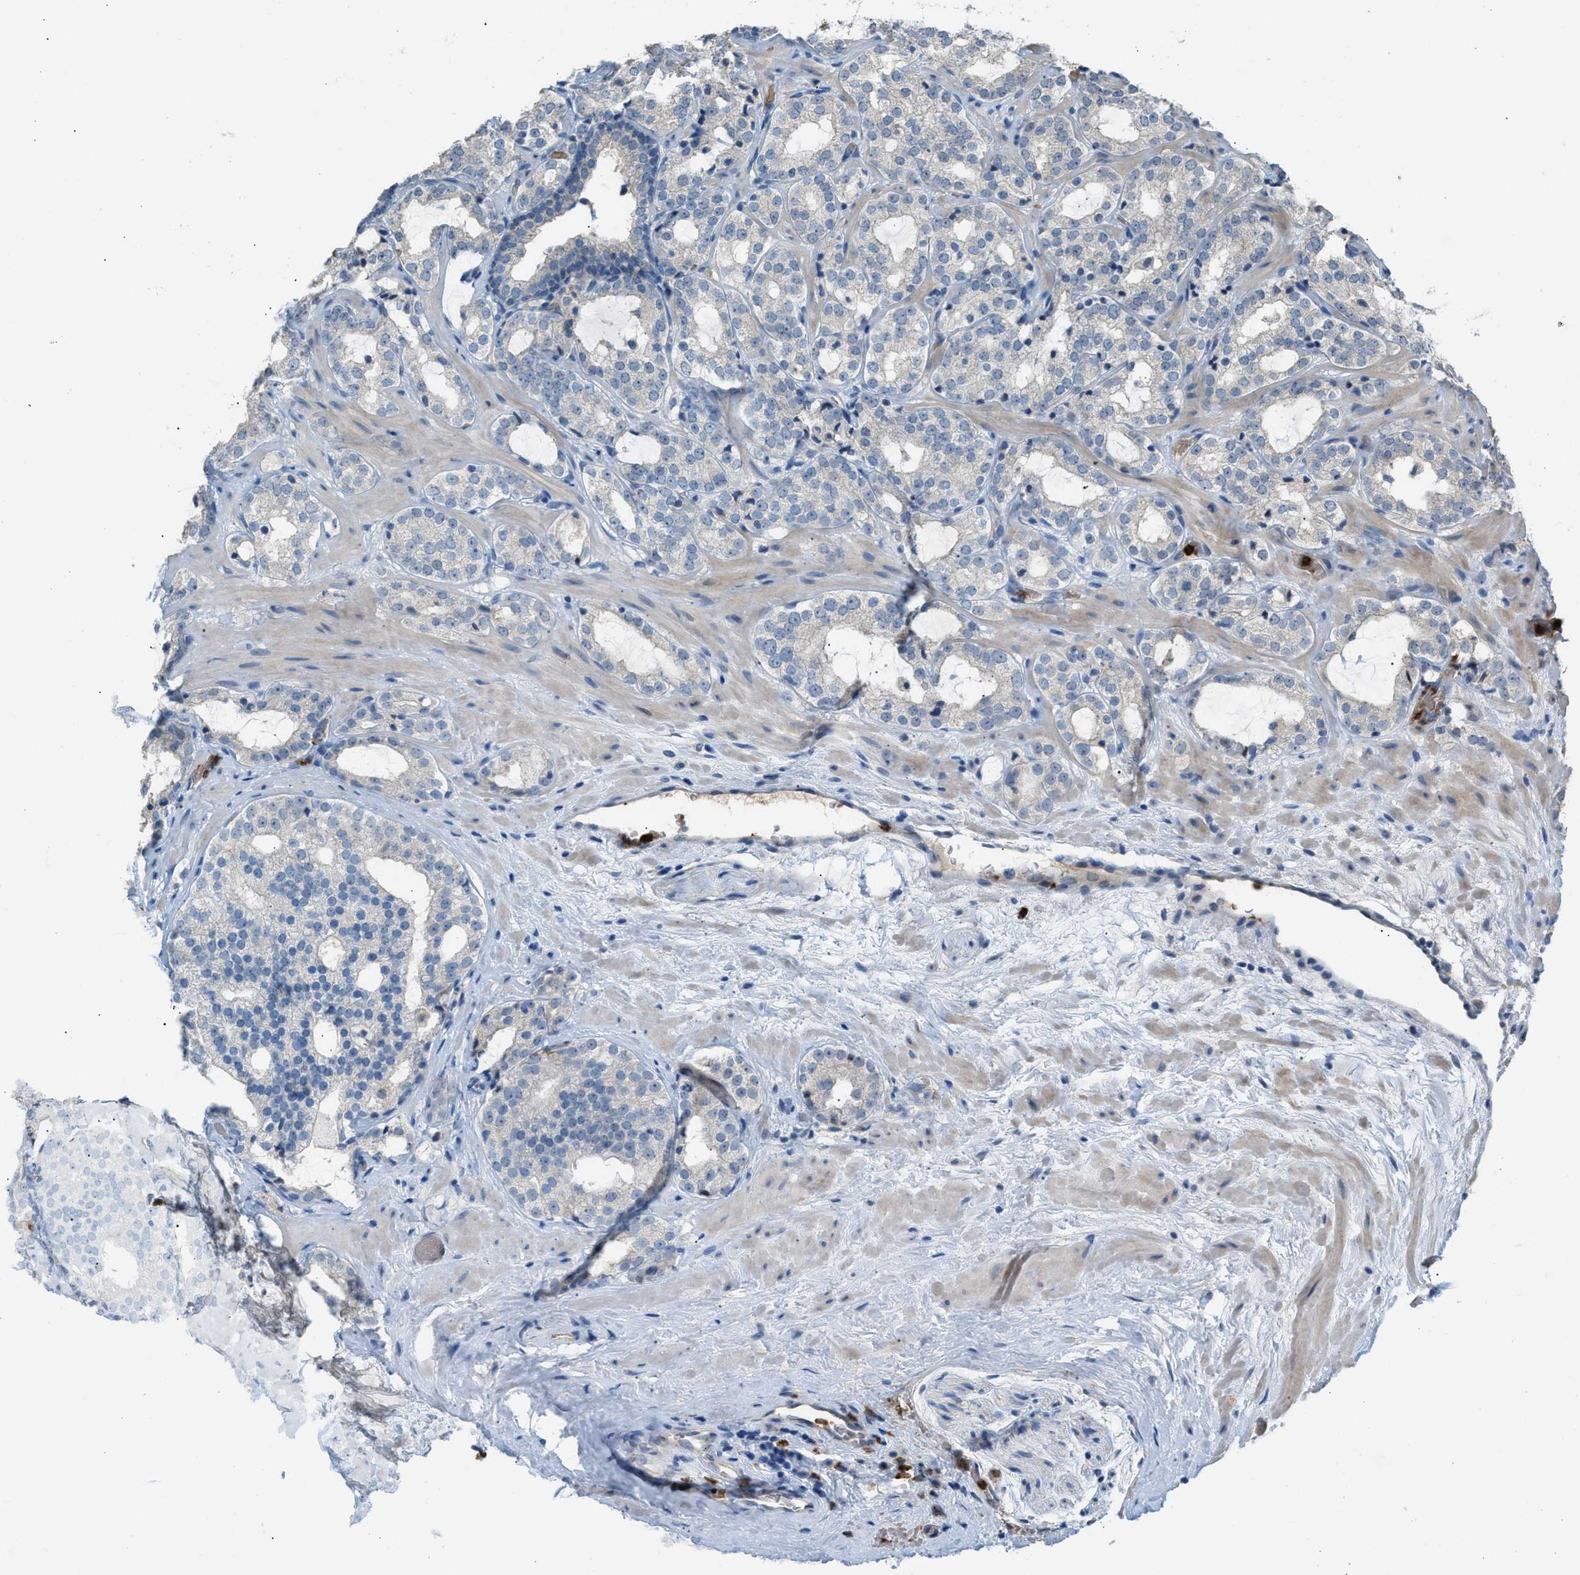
{"staining": {"intensity": "negative", "quantity": "none", "location": "none"}, "tissue": "prostate cancer", "cell_type": "Tumor cells", "image_type": "cancer", "snomed": [{"axis": "morphology", "description": "Adenocarcinoma, High grade"}, {"axis": "topography", "description": "Prostate"}], "caption": "This is a micrograph of immunohistochemistry (IHC) staining of adenocarcinoma (high-grade) (prostate), which shows no positivity in tumor cells.", "gene": "CFAP77", "patient": {"sex": "male", "age": 64}}